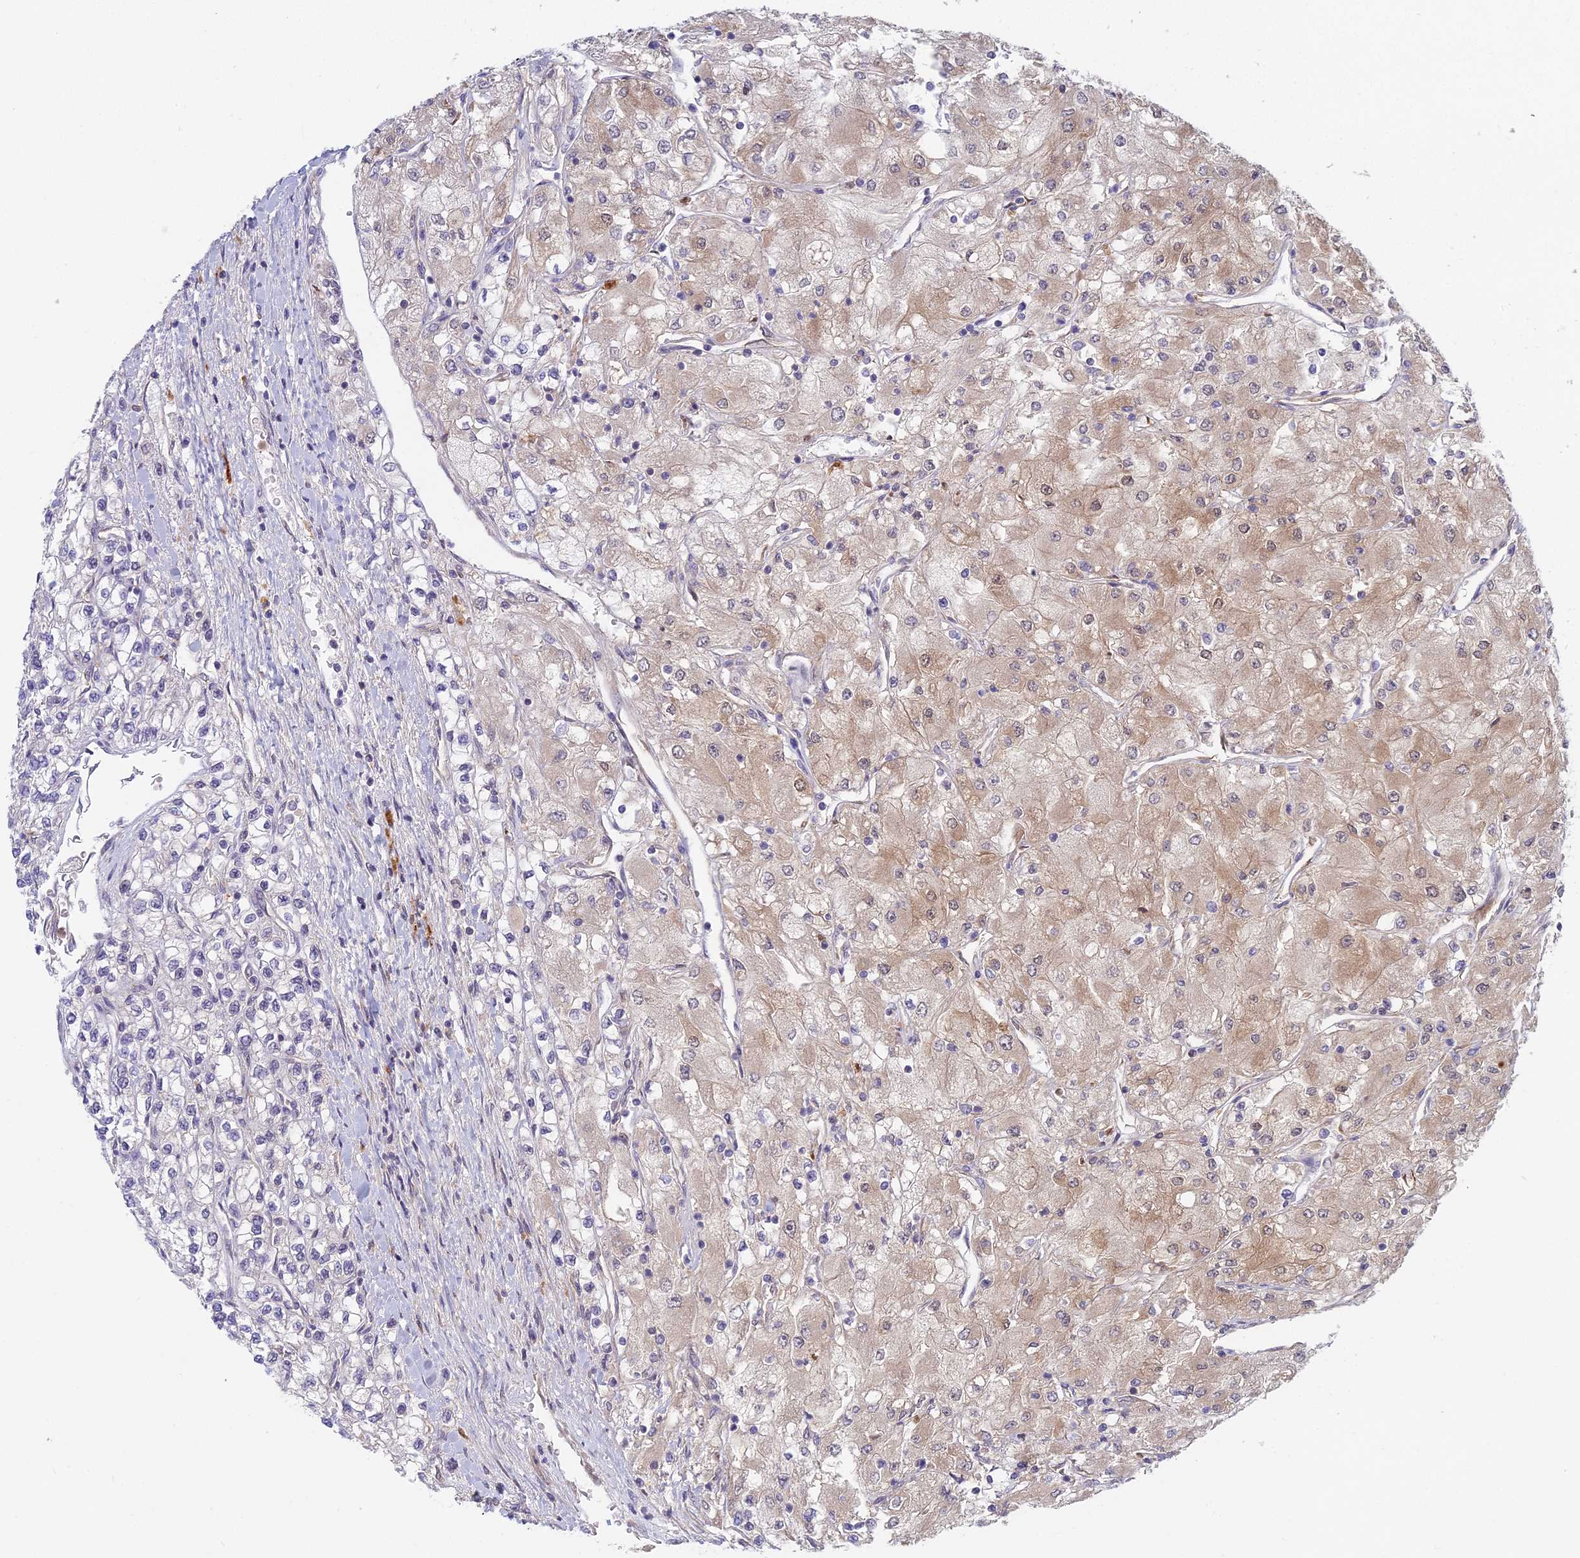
{"staining": {"intensity": "weak", "quantity": "25%-75%", "location": "cytoplasmic/membranous,nuclear"}, "tissue": "renal cancer", "cell_type": "Tumor cells", "image_type": "cancer", "snomed": [{"axis": "morphology", "description": "Adenocarcinoma, NOS"}, {"axis": "topography", "description": "Kidney"}], "caption": "Tumor cells reveal weak cytoplasmic/membranous and nuclear expression in about 25%-75% of cells in renal adenocarcinoma. (DAB = brown stain, brightfield microscopy at high magnification).", "gene": "METTL26", "patient": {"sex": "male", "age": 80}}